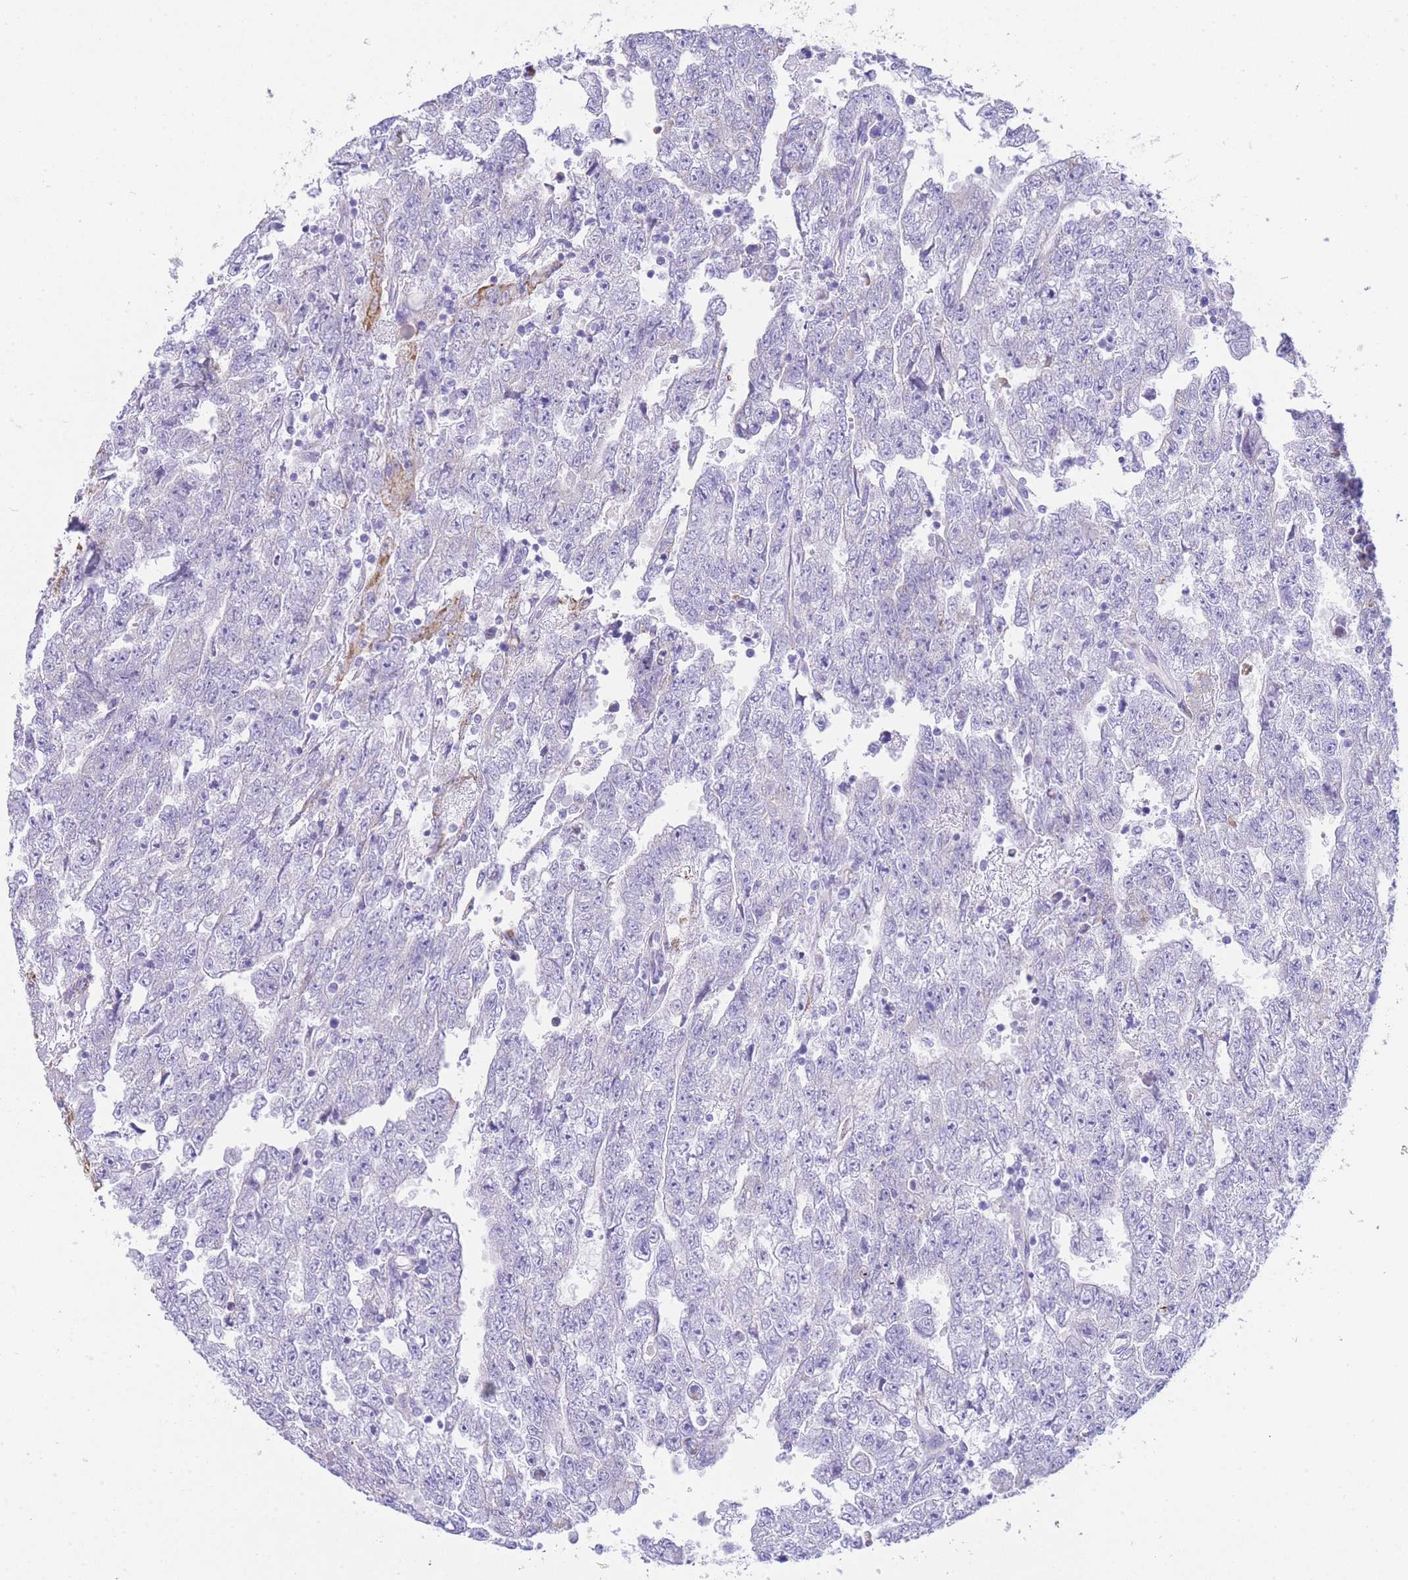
{"staining": {"intensity": "negative", "quantity": "none", "location": "none"}, "tissue": "testis cancer", "cell_type": "Tumor cells", "image_type": "cancer", "snomed": [{"axis": "morphology", "description": "Carcinoma, Embryonal, NOS"}, {"axis": "topography", "description": "Testis"}], "caption": "Photomicrograph shows no protein positivity in tumor cells of embryonal carcinoma (testis) tissue.", "gene": "ACSM4", "patient": {"sex": "male", "age": 25}}